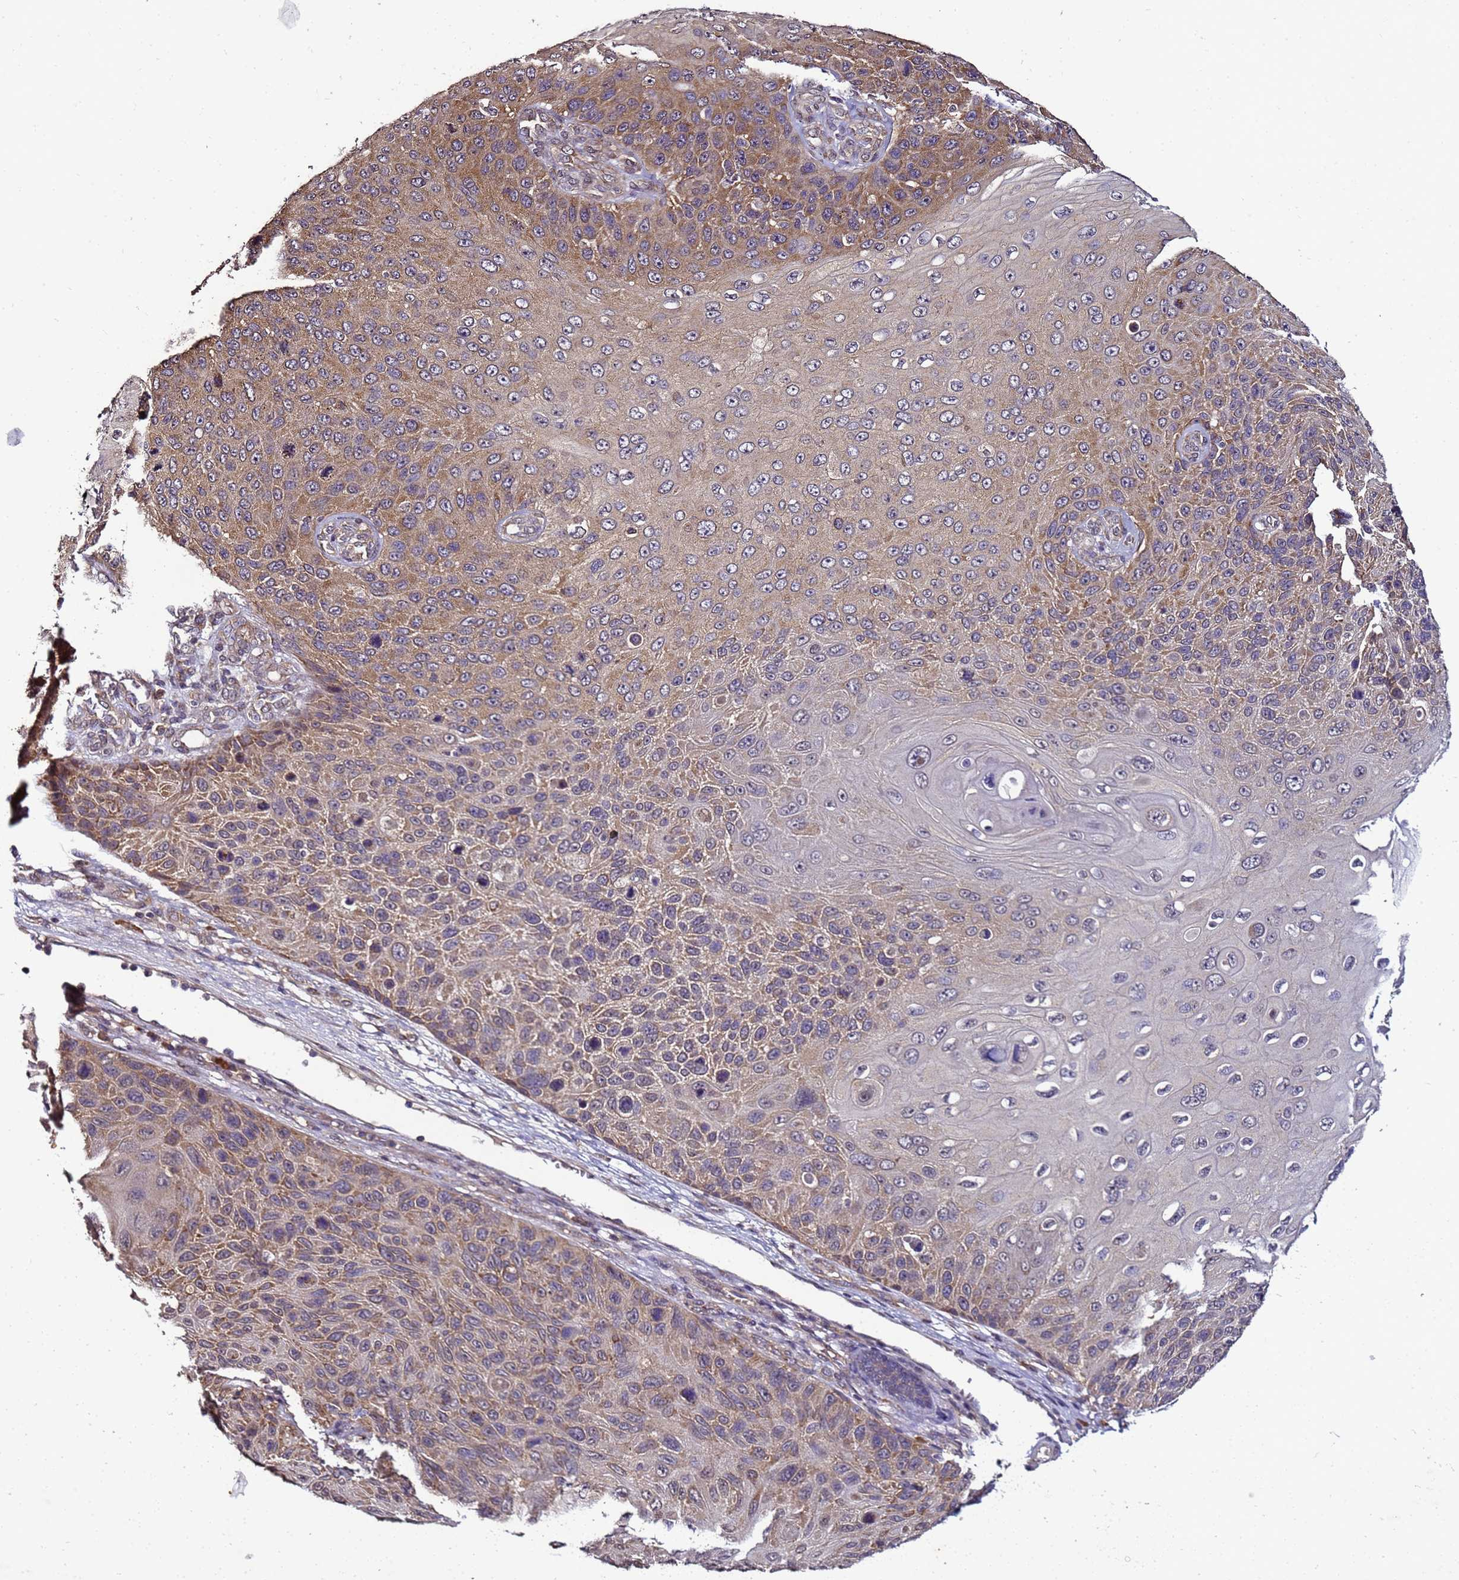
{"staining": {"intensity": "moderate", "quantity": ">75%", "location": "cytoplasmic/membranous"}, "tissue": "skin cancer", "cell_type": "Tumor cells", "image_type": "cancer", "snomed": [{"axis": "morphology", "description": "Squamous cell carcinoma, NOS"}, {"axis": "topography", "description": "Skin"}], "caption": "Human squamous cell carcinoma (skin) stained for a protein (brown) shows moderate cytoplasmic/membranous positive positivity in approximately >75% of tumor cells.", "gene": "ANKRD17", "patient": {"sex": "female", "age": 88}}